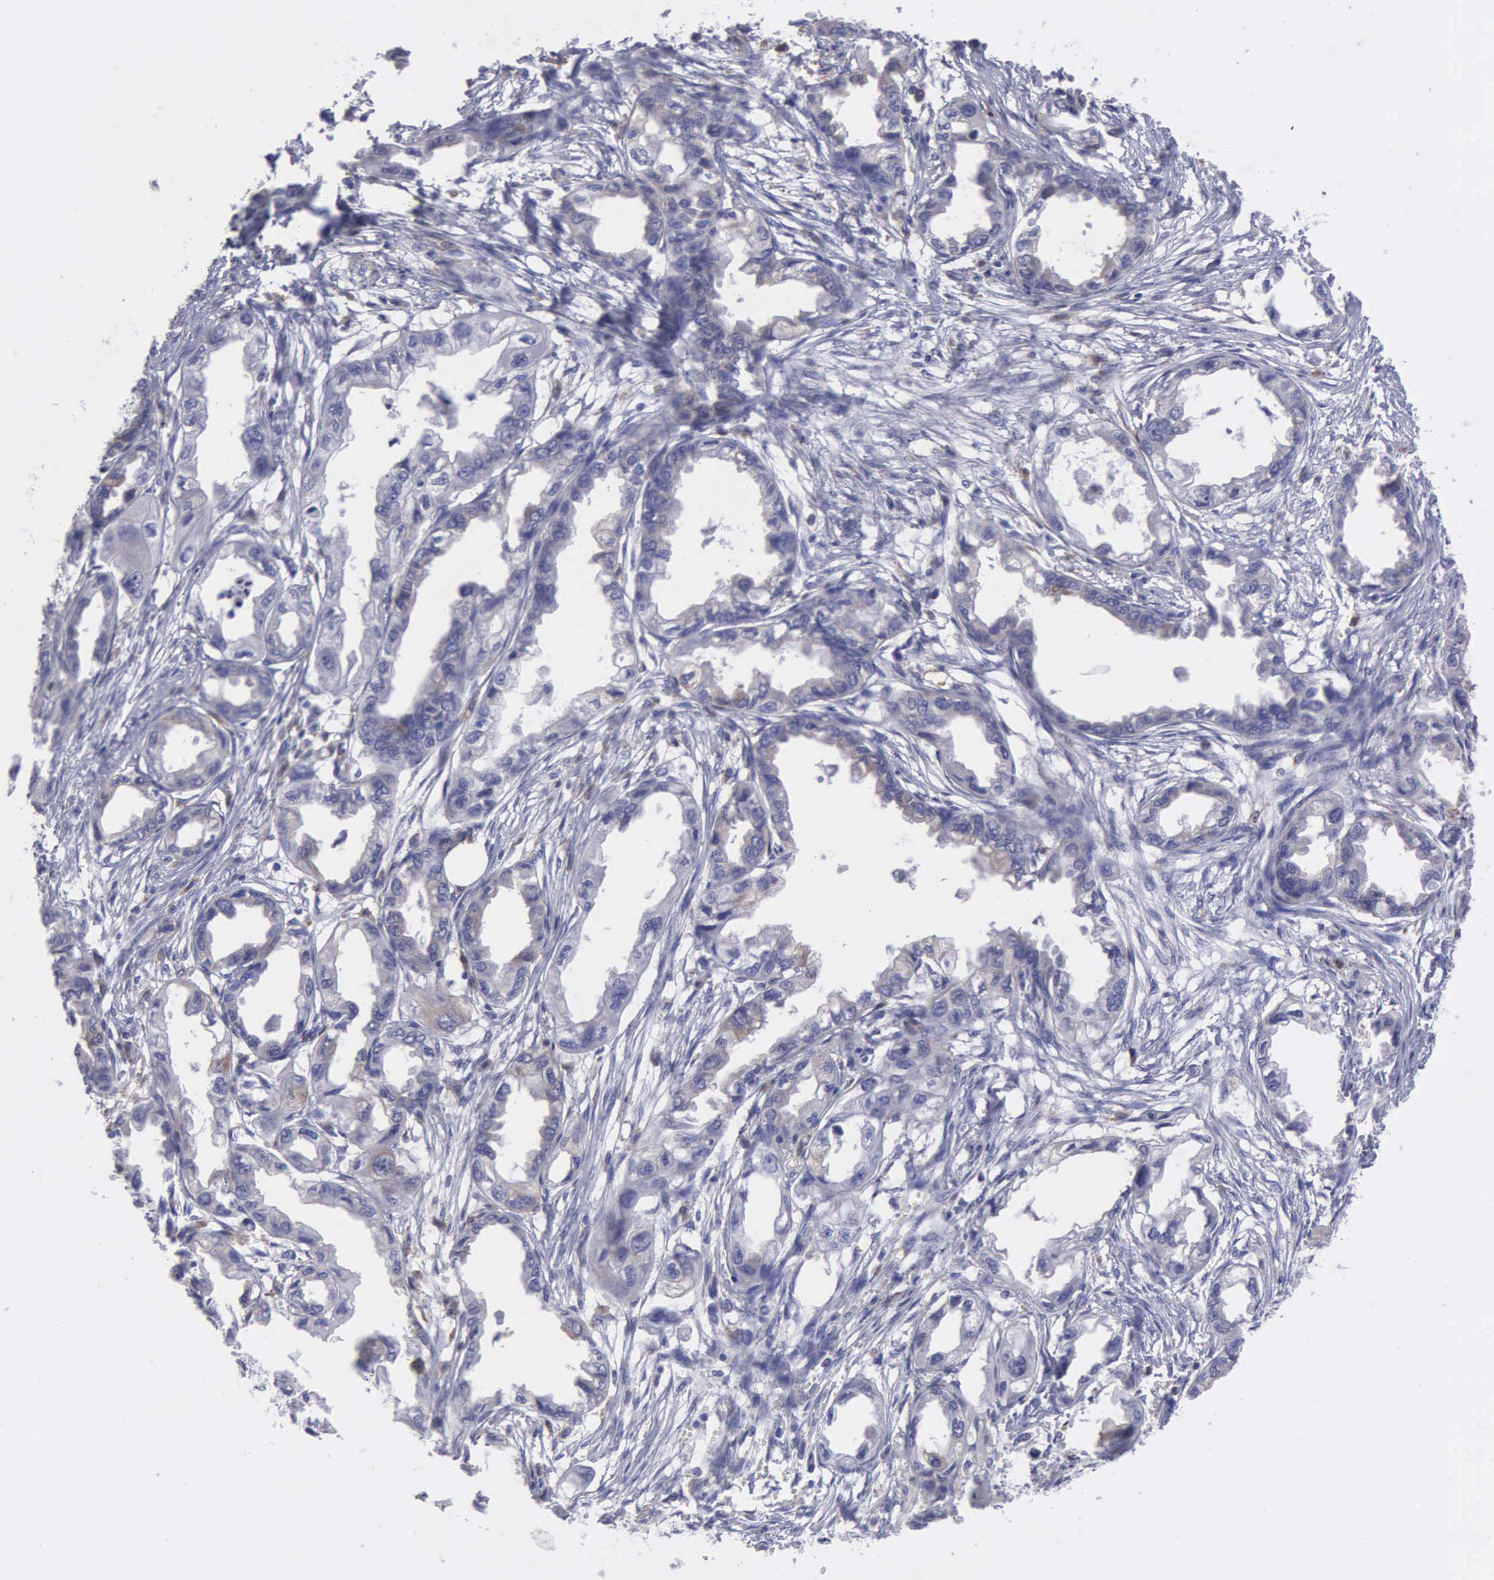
{"staining": {"intensity": "negative", "quantity": "none", "location": "none"}, "tissue": "endometrial cancer", "cell_type": "Tumor cells", "image_type": "cancer", "snomed": [{"axis": "morphology", "description": "Adenocarcinoma, NOS"}, {"axis": "topography", "description": "Endometrium"}], "caption": "Tumor cells are negative for brown protein staining in adenocarcinoma (endometrial).", "gene": "TYRP1", "patient": {"sex": "female", "age": 67}}